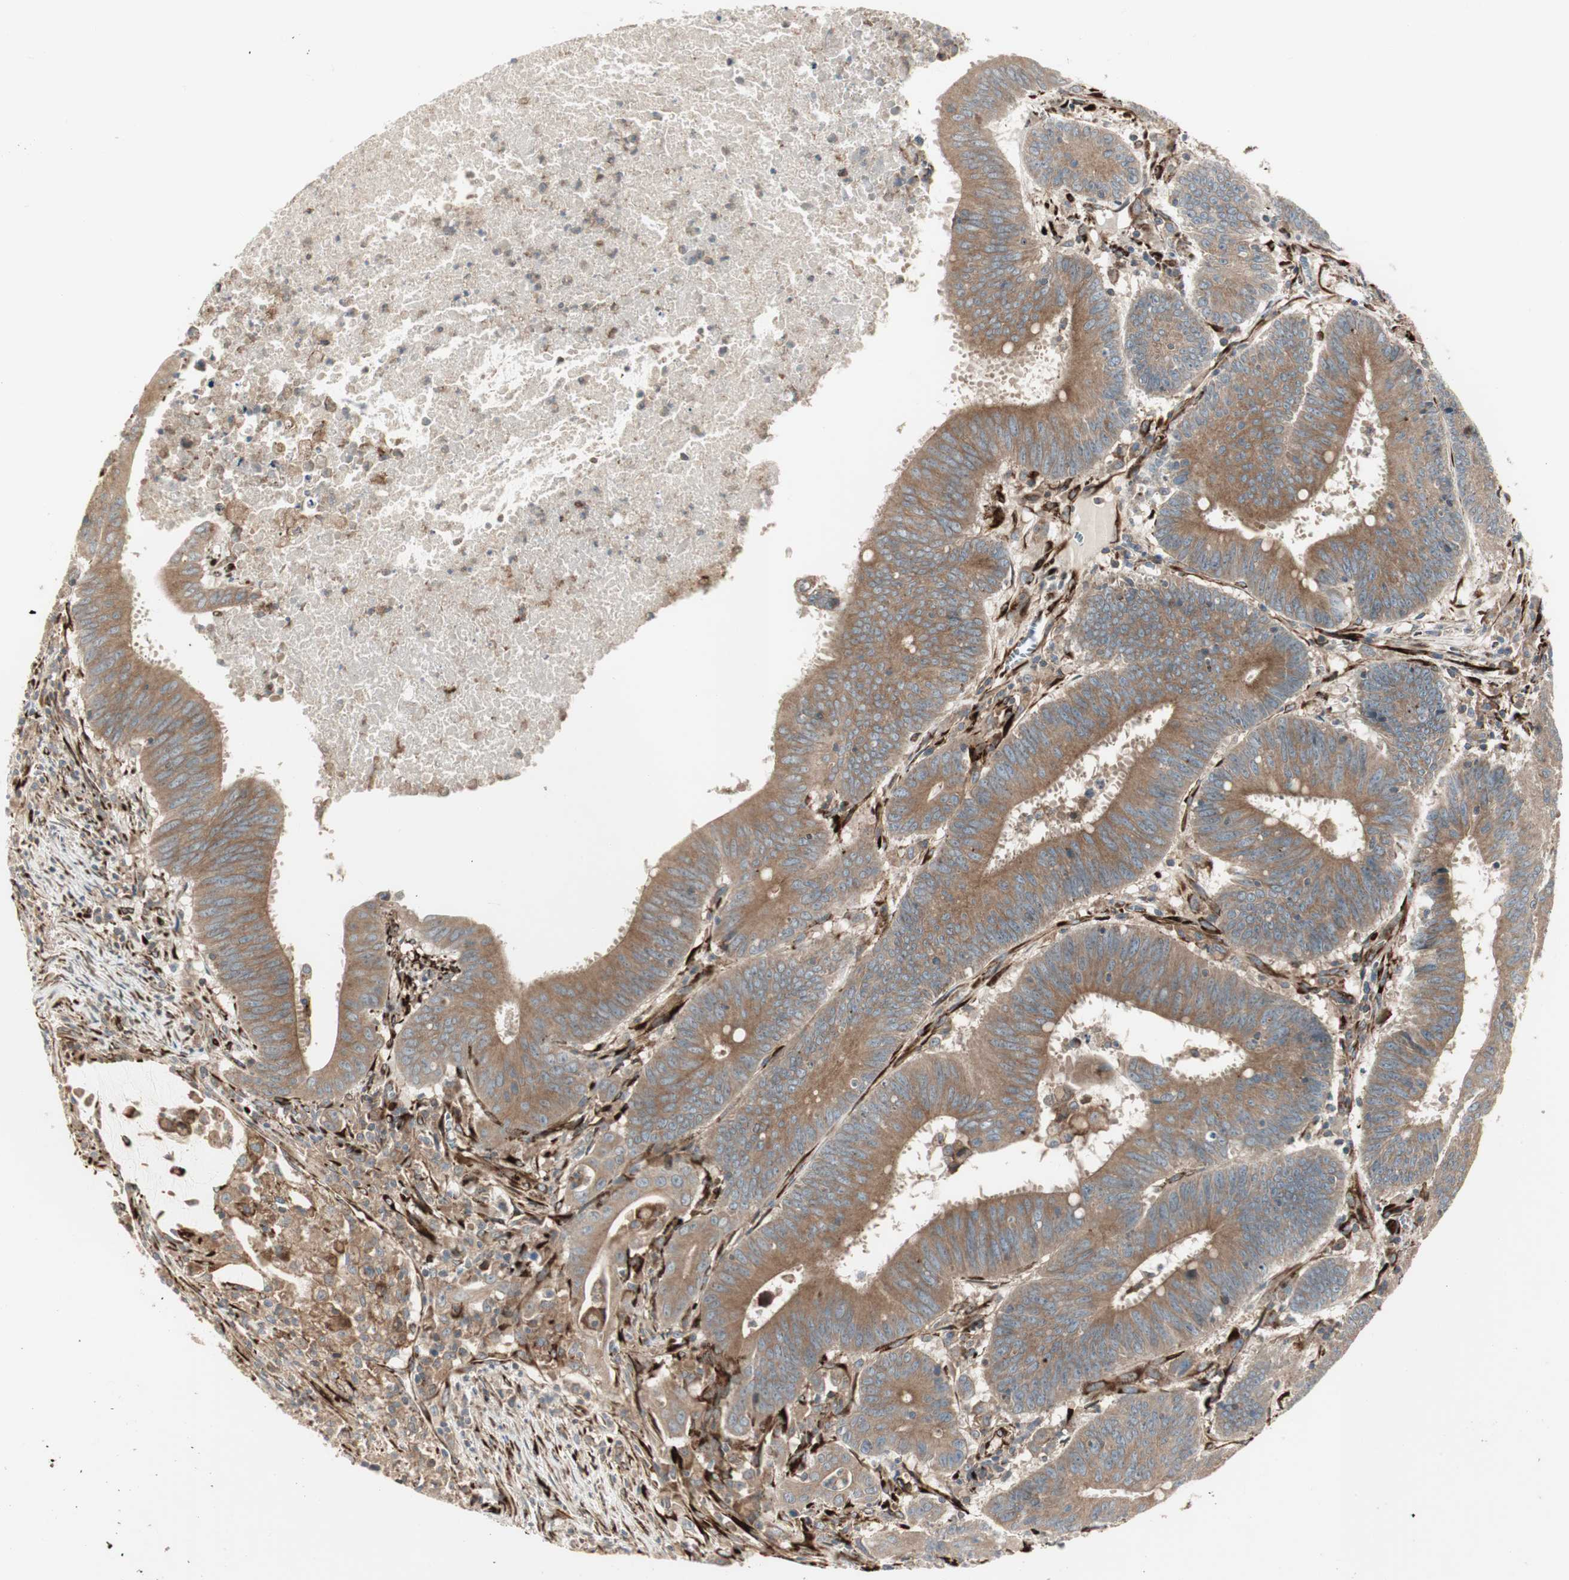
{"staining": {"intensity": "moderate", "quantity": ">75%", "location": "cytoplasmic/membranous"}, "tissue": "colorectal cancer", "cell_type": "Tumor cells", "image_type": "cancer", "snomed": [{"axis": "morphology", "description": "Adenocarcinoma, NOS"}, {"axis": "topography", "description": "Colon"}], "caption": "This is an image of IHC staining of colorectal cancer (adenocarcinoma), which shows moderate positivity in the cytoplasmic/membranous of tumor cells.", "gene": "PRKG1", "patient": {"sex": "male", "age": 45}}